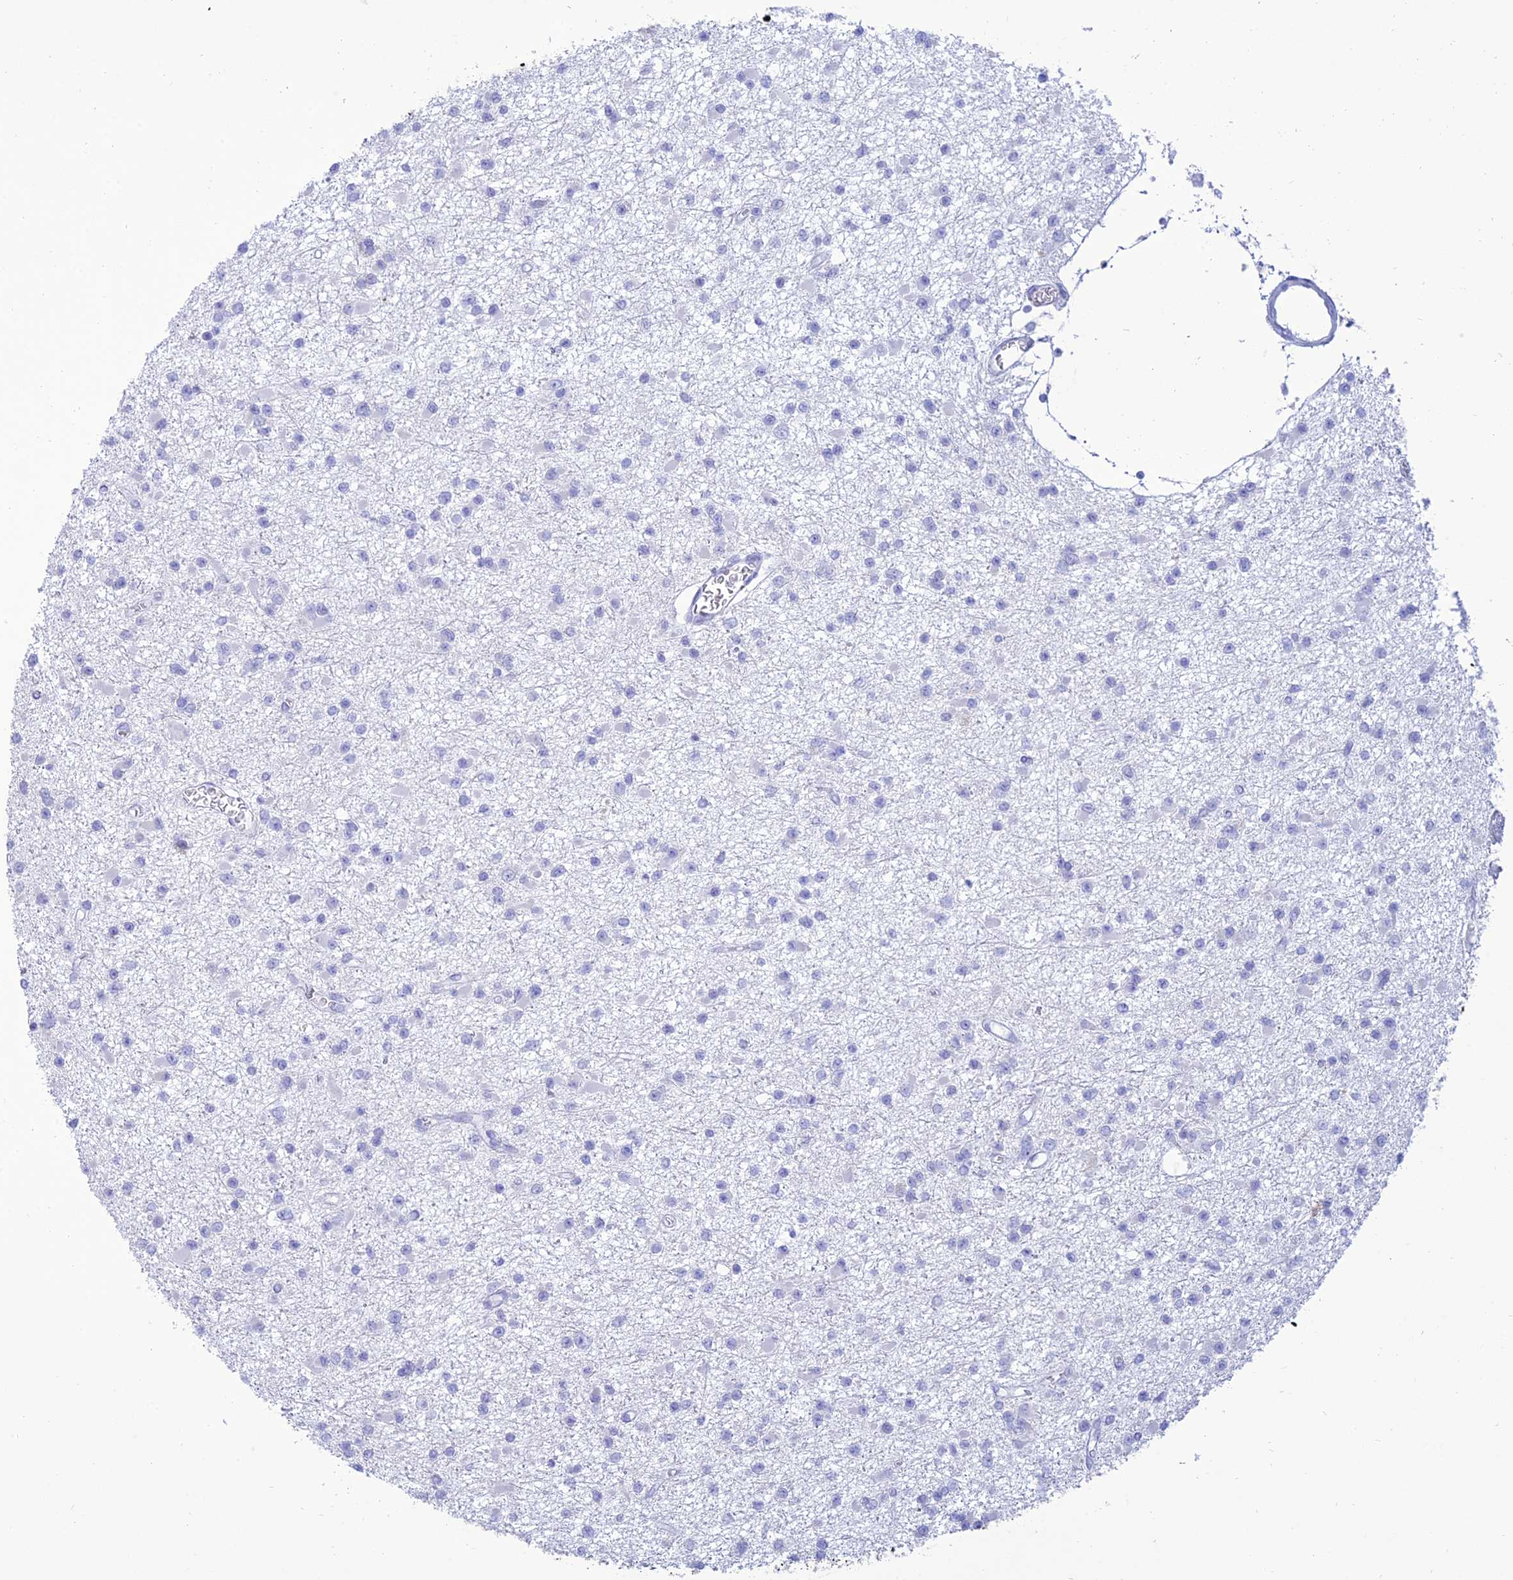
{"staining": {"intensity": "negative", "quantity": "none", "location": "none"}, "tissue": "glioma", "cell_type": "Tumor cells", "image_type": "cancer", "snomed": [{"axis": "morphology", "description": "Glioma, malignant, Low grade"}, {"axis": "topography", "description": "Brain"}], "caption": "The image shows no staining of tumor cells in glioma.", "gene": "MAL2", "patient": {"sex": "female", "age": 22}}